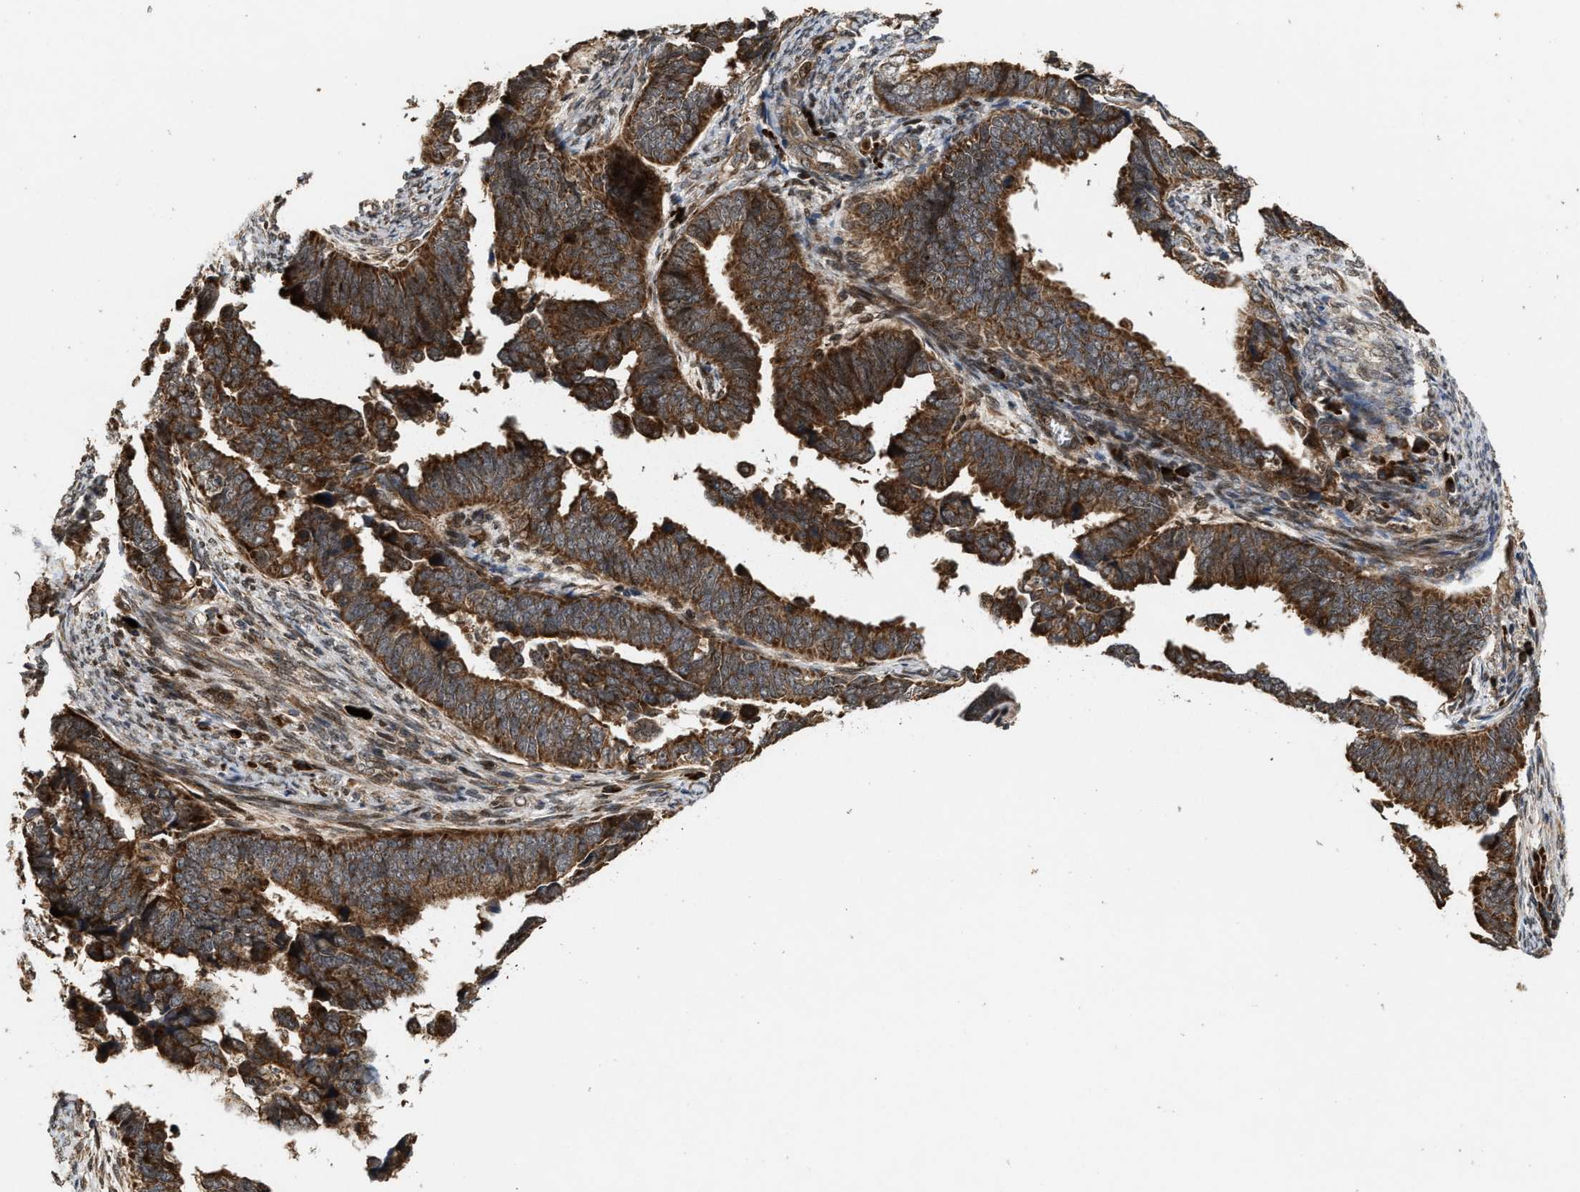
{"staining": {"intensity": "strong", "quantity": ">75%", "location": "cytoplasmic/membranous"}, "tissue": "endometrial cancer", "cell_type": "Tumor cells", "image_type": "cancer", "snomed": [{"axis": "morphology", "description": "Adenocarcinoma, NOS"}, {"axis": "topography", "description": "Endometrium"}], "caption": "Human adenocarcinoma (endometrial) stained with a protein marker exhibits strong staining in tumor cells.", "gene": "ELP2", "patient": {"sex": "female", "age": 75}}